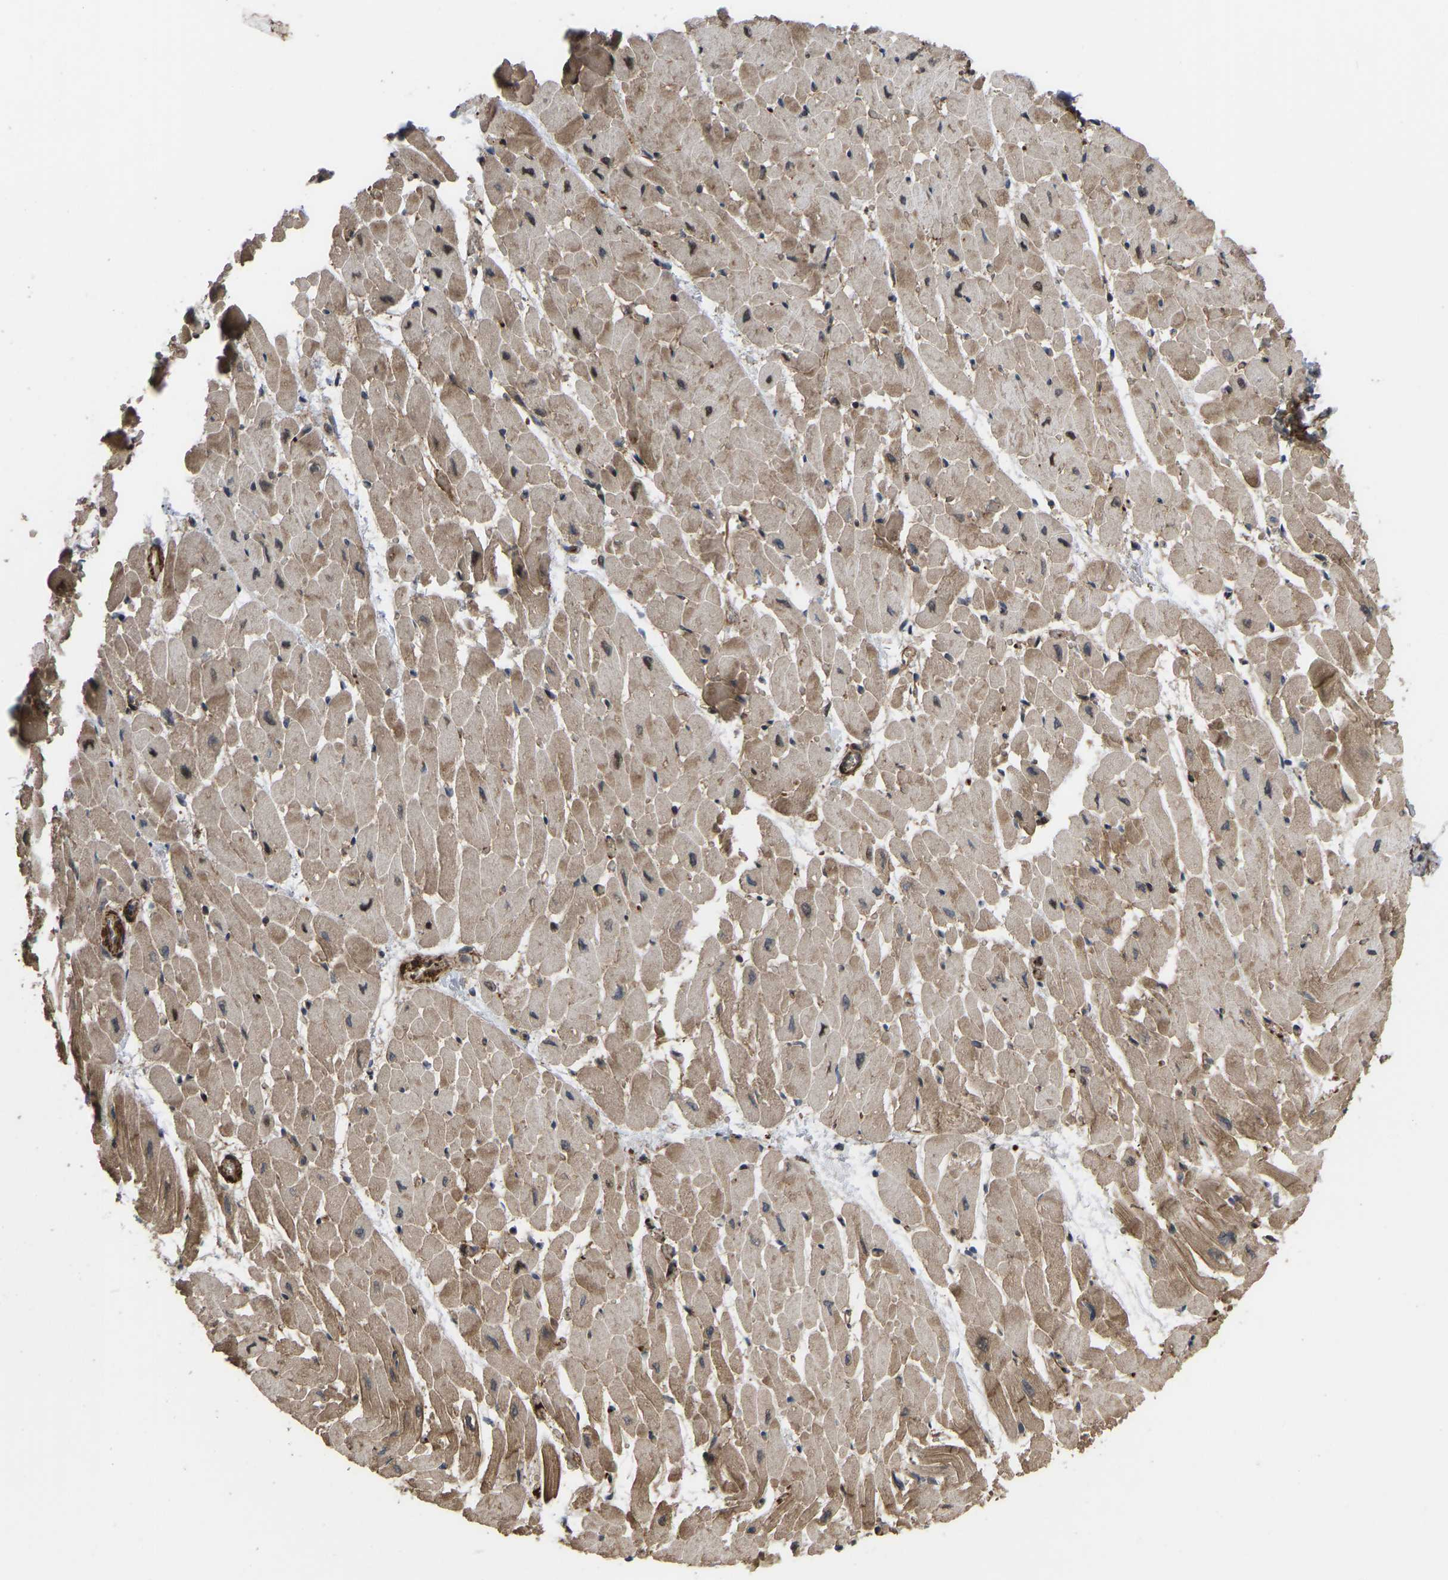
{"staining": {"intensity": "moderate", "quantity": ">75%", "location": "cytoplasmic/membranous,nuclear"}, "tissue": "heart muscle", "cell_type": "Cardiomyocytes", "image_type": "normal", "snomed": [{"axis": "morphology", "description": "Normal tissue, NOS"}, {"axis": "topography", "description": "Heart"}], "caption": "There is medium levels of moderate cytoplasmic/membranous,nuclear staining in cardiomyocytes of benign heart muscle, as demonstrated by immunohistochemical staining (brown color).", "gene": "CYP7B1", "patient": {"sex": "male", "age": 45}}